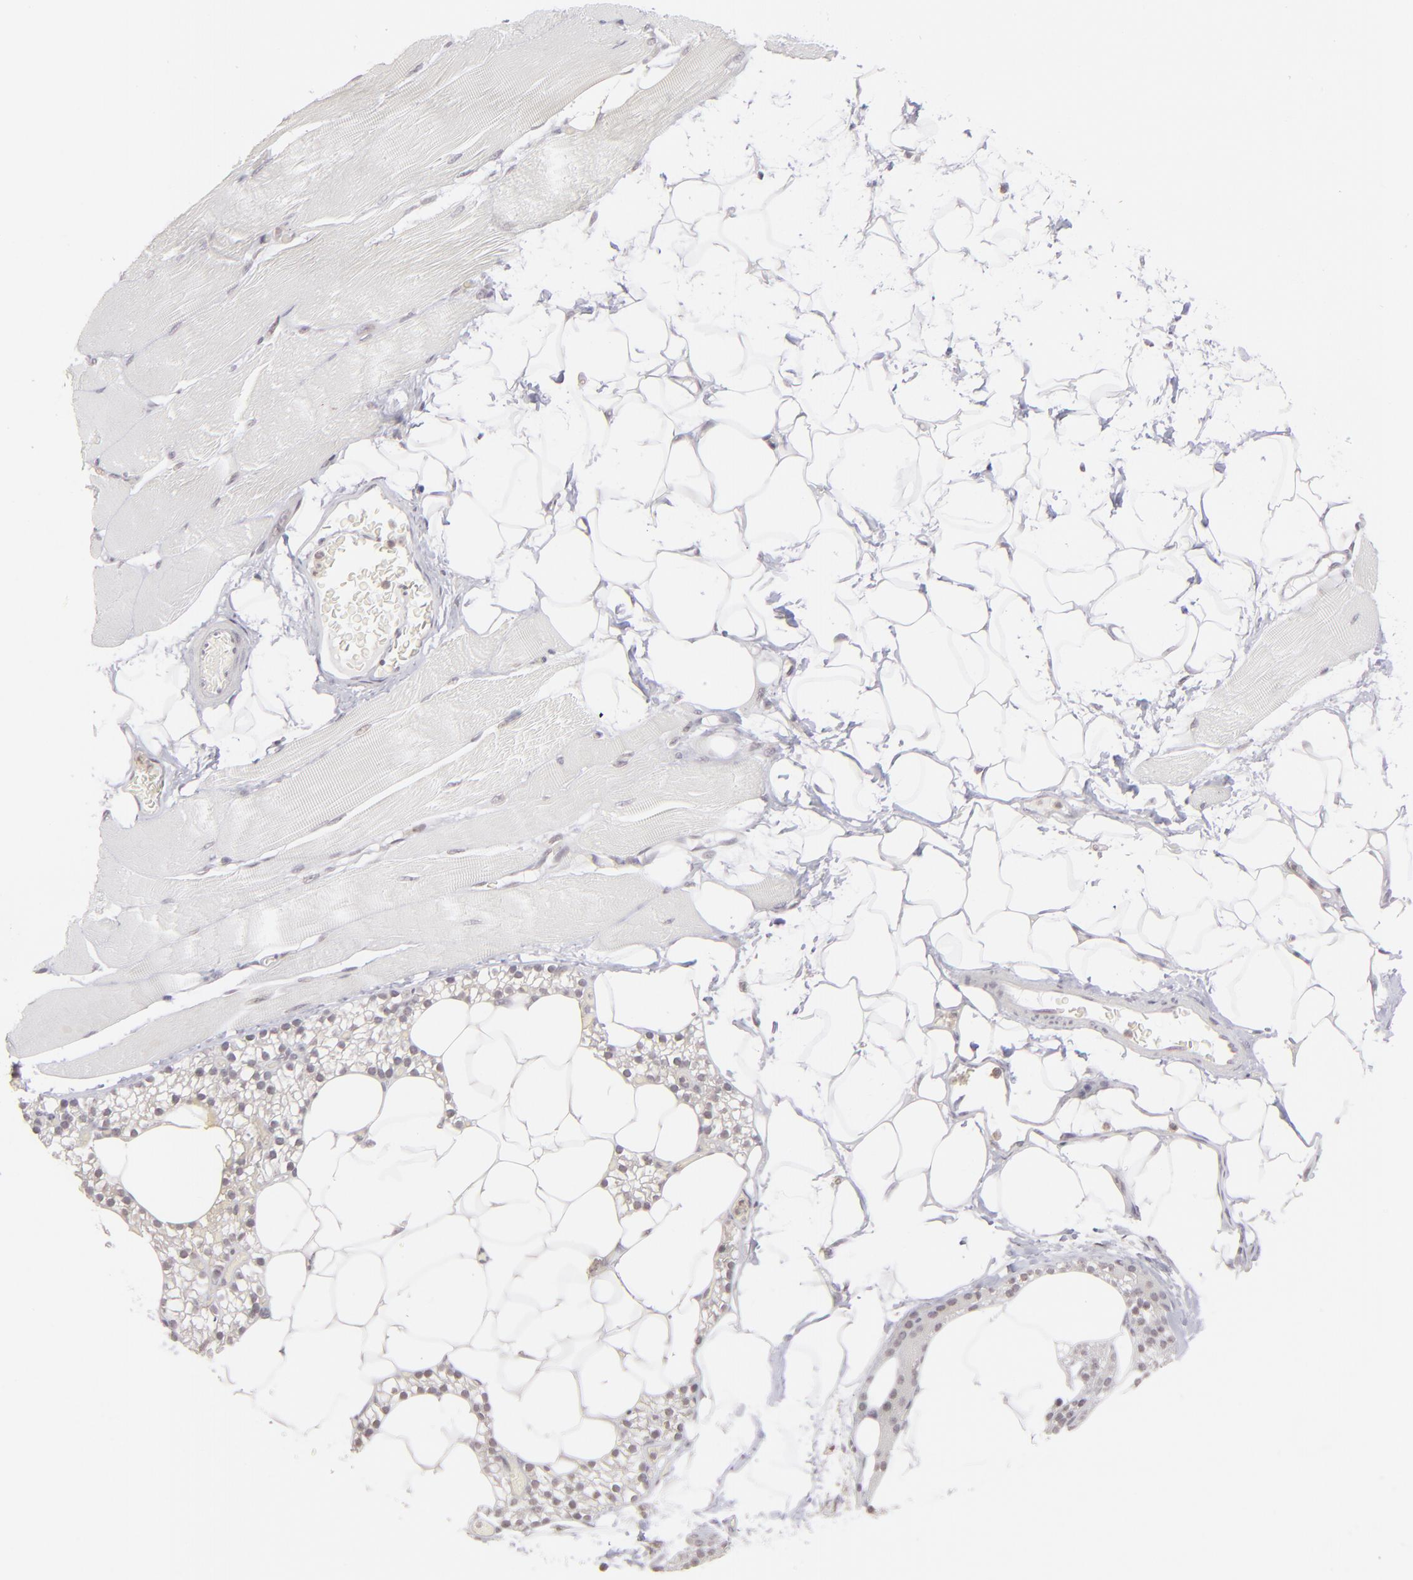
{"staining": {"intensity": "negative", "quantity": "none", "location": "none"}, "tissue": "skeletal muscle", "cell_type": "Myocytes", "image_type": "normal", "snomed": [{"axis": "morphology", "description": "Normal tissue, NOS"}, {"axis": "topography", "description": "Skeletal muscle"}, {"axis": "topography", "description": "Parathyroid gland"}], "caption": "DAB (3,3'-diaminobenzidine) immunohistochemical staining of normal human skeletal muscle demonstrates no significant staining in myocytes.", "gene": "CLDN2", "patient": {"sex": "female", "age": 37}}